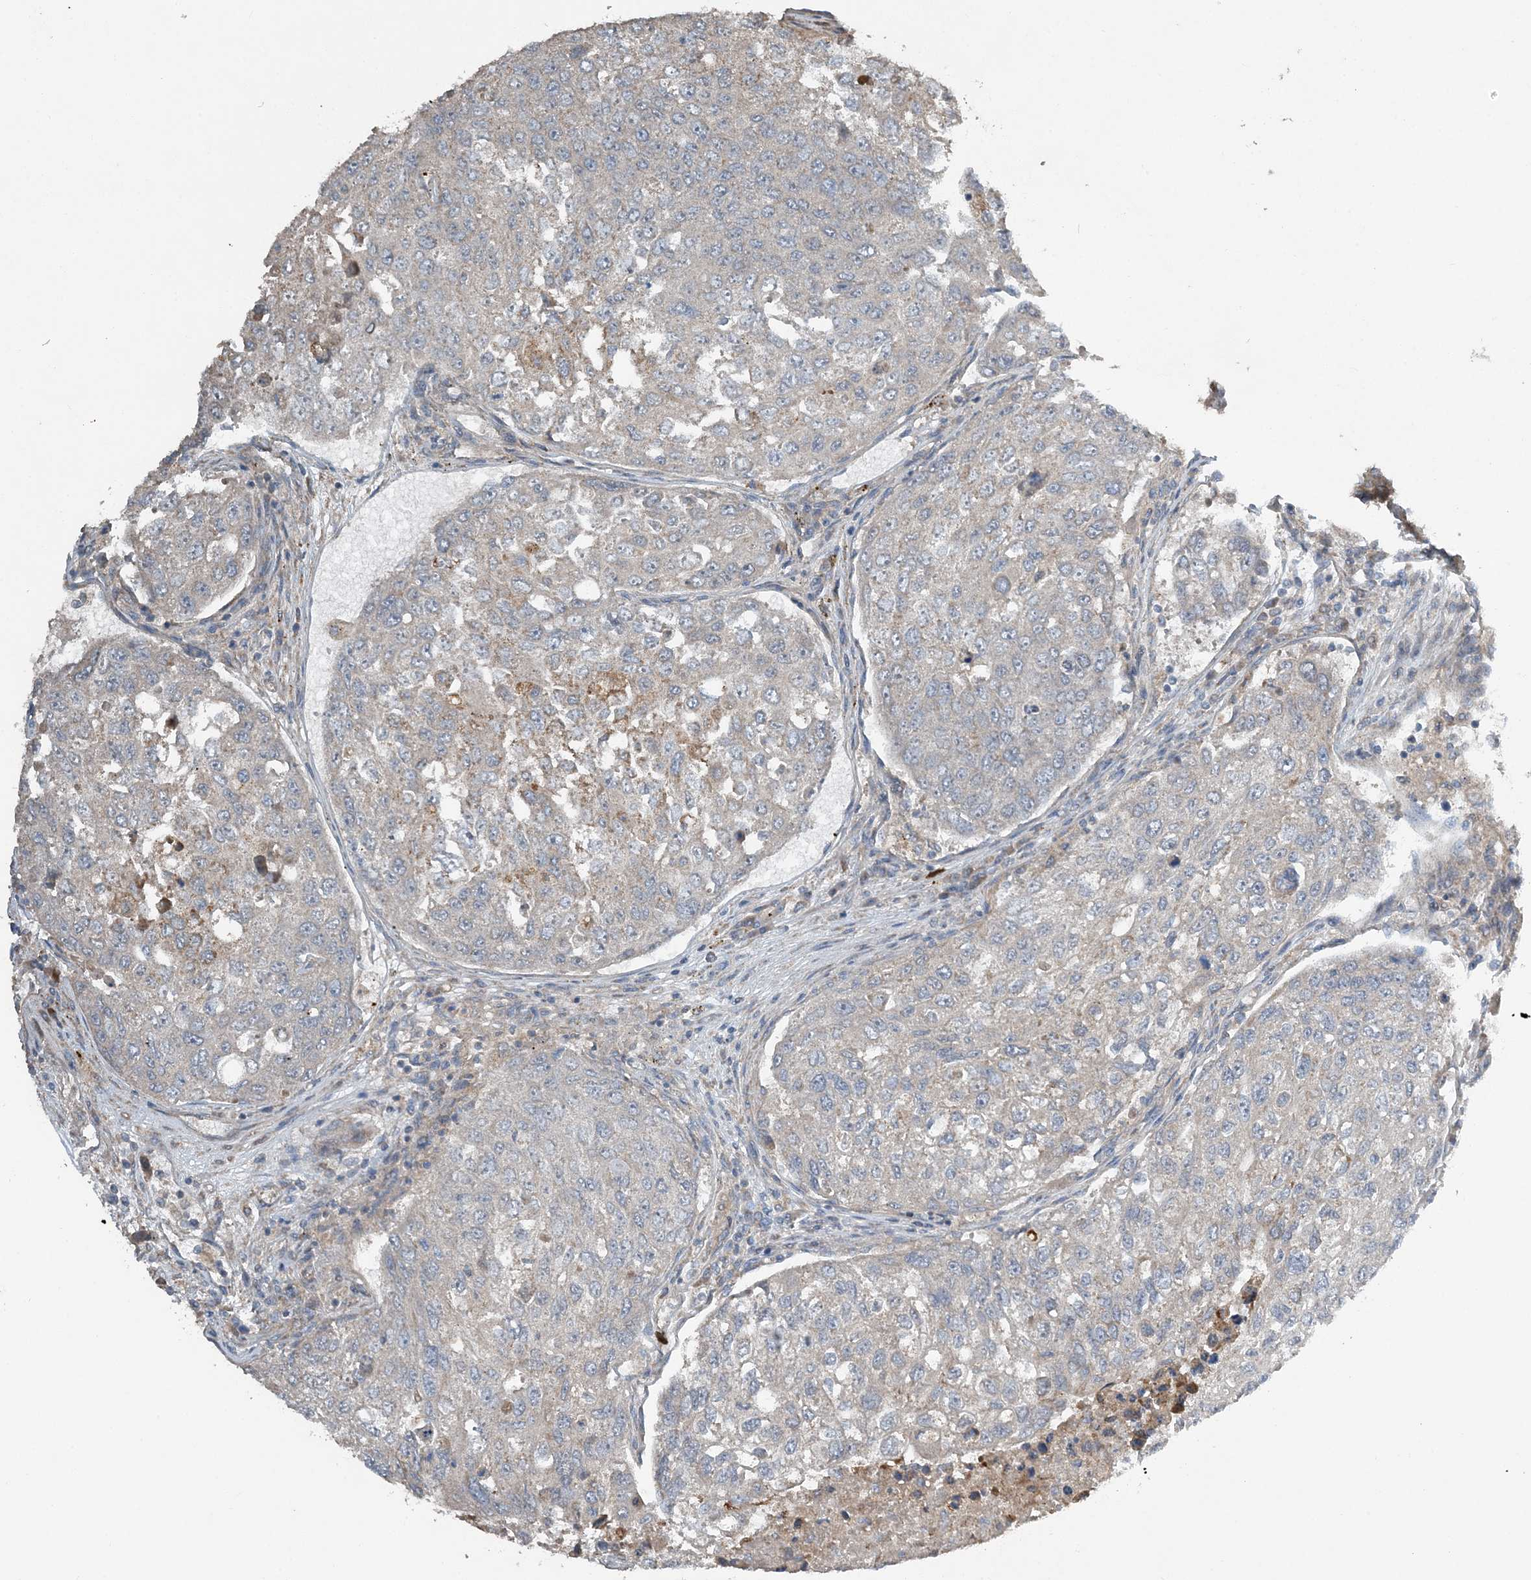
{"staining": {"intensity": "negative", "quantity": "none", "location": "none"}, "tissue": "urothelial cancer", "cell_type": "Tumor cells", "image_type": "cancer", "snomed": [{"axis": "morphology", "description": "Urothelial carcinoma, High grade"}, {"axis": "topography", "description": "Lymph node"}, {"axis": "topography", "description": "Urinary bladder"}], "caption": "Human urothelial carcinoma (high-grade) stained for a protein using immunohistochemistry displays no staining in tumor cells.", "gene": "SLC4A10", "patient": {"sex": "male", "age": 51}}